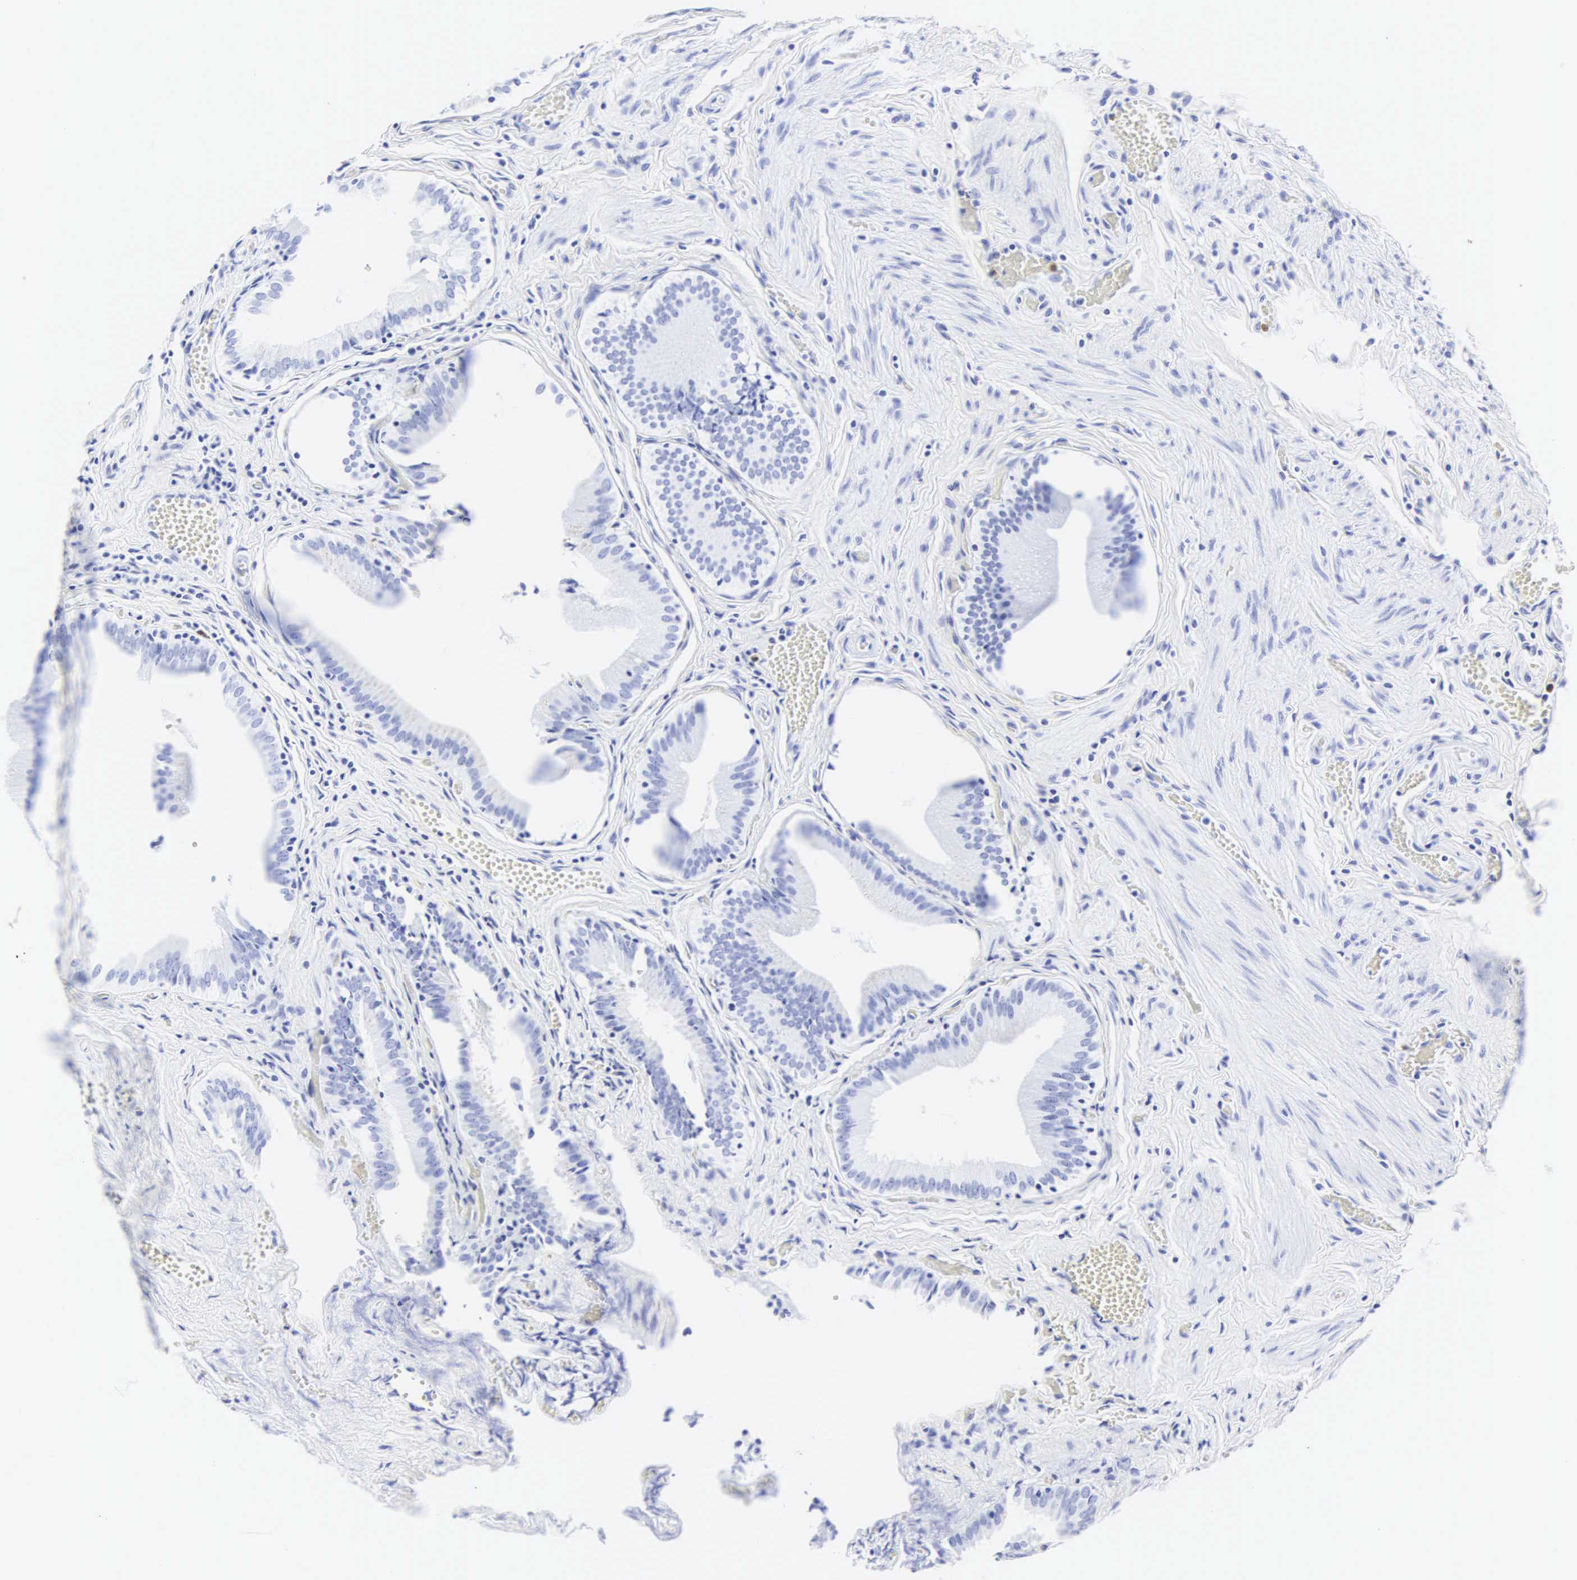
{"staining": {"intensity": "negative", "quantity": "none", "location": "none"}, "tissue": "gallbladder", "cell_type": "Glandular cells", "image_type": "normal", "snomed": [{"axis": "morphology", "description": "Normal tissue, NOS"}, {"axis": "topography", "description": "Gallbladder"}], "caption": "This is an immunohistochemistry (IHC) photomicrograph of benign human gallbladder. There is no expression in glandular cells.", "gene": "CGB3", "patient": {"sex": "female", "age": 44}}